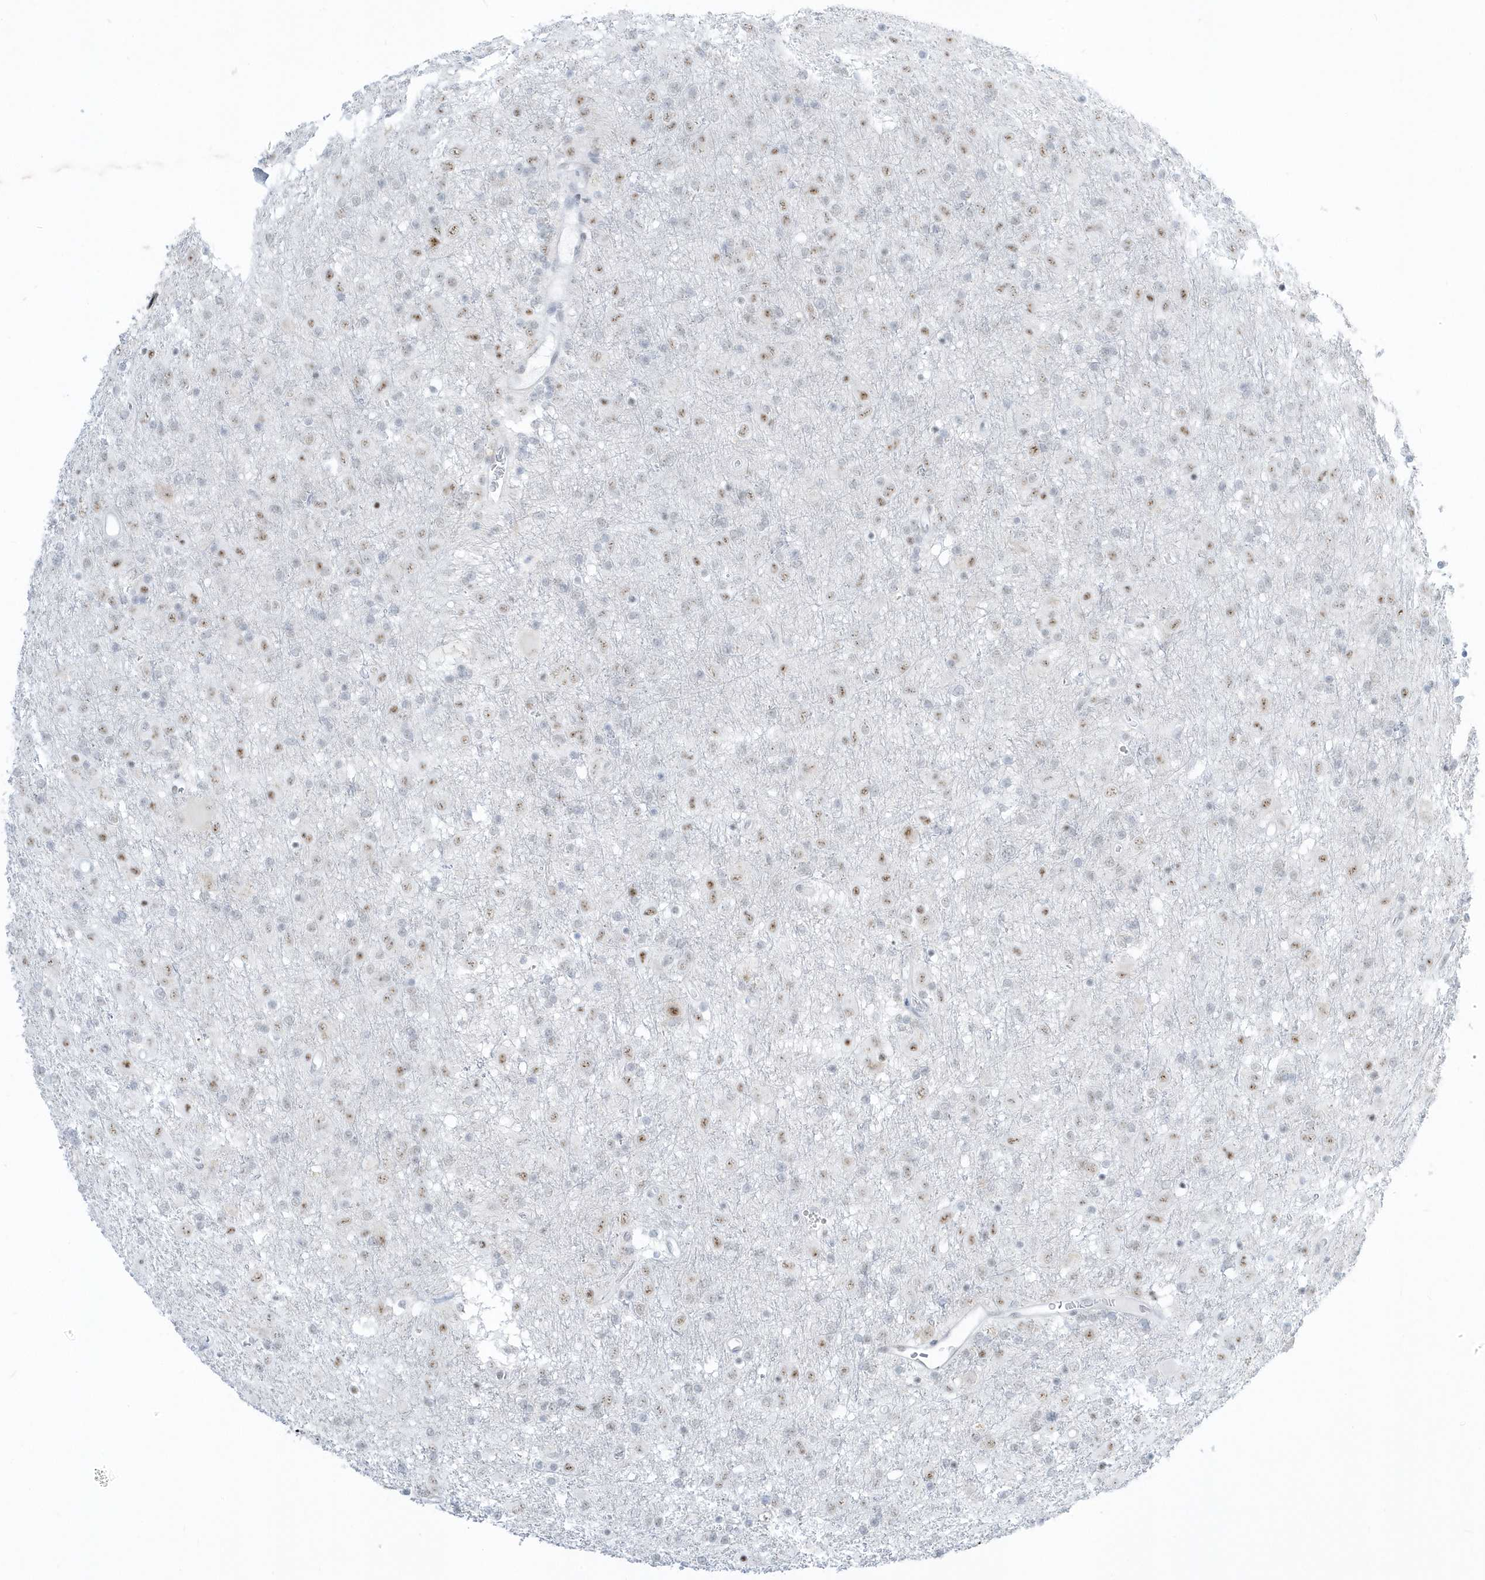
{"staining": {"intensity": "weak", "quantity": "25%-75%", "location": "nuclear"}, "tissue": "glioma", "cell_type": "Tumor cells", "image_type": "cancer", "snomed": [{"axis": "morphology", "description": "Glioma, malignant, Low grade"}, {"axis": "topography", "description": "Brain"}], "caption": "Malignant glioma (low-grade) stained with a brown dye exhibits weak nuclear positive expression in about 25%-75% of tumor cells.", "gene": "PLEKHN1", "patient": {"sex": "male", "age": 65}}